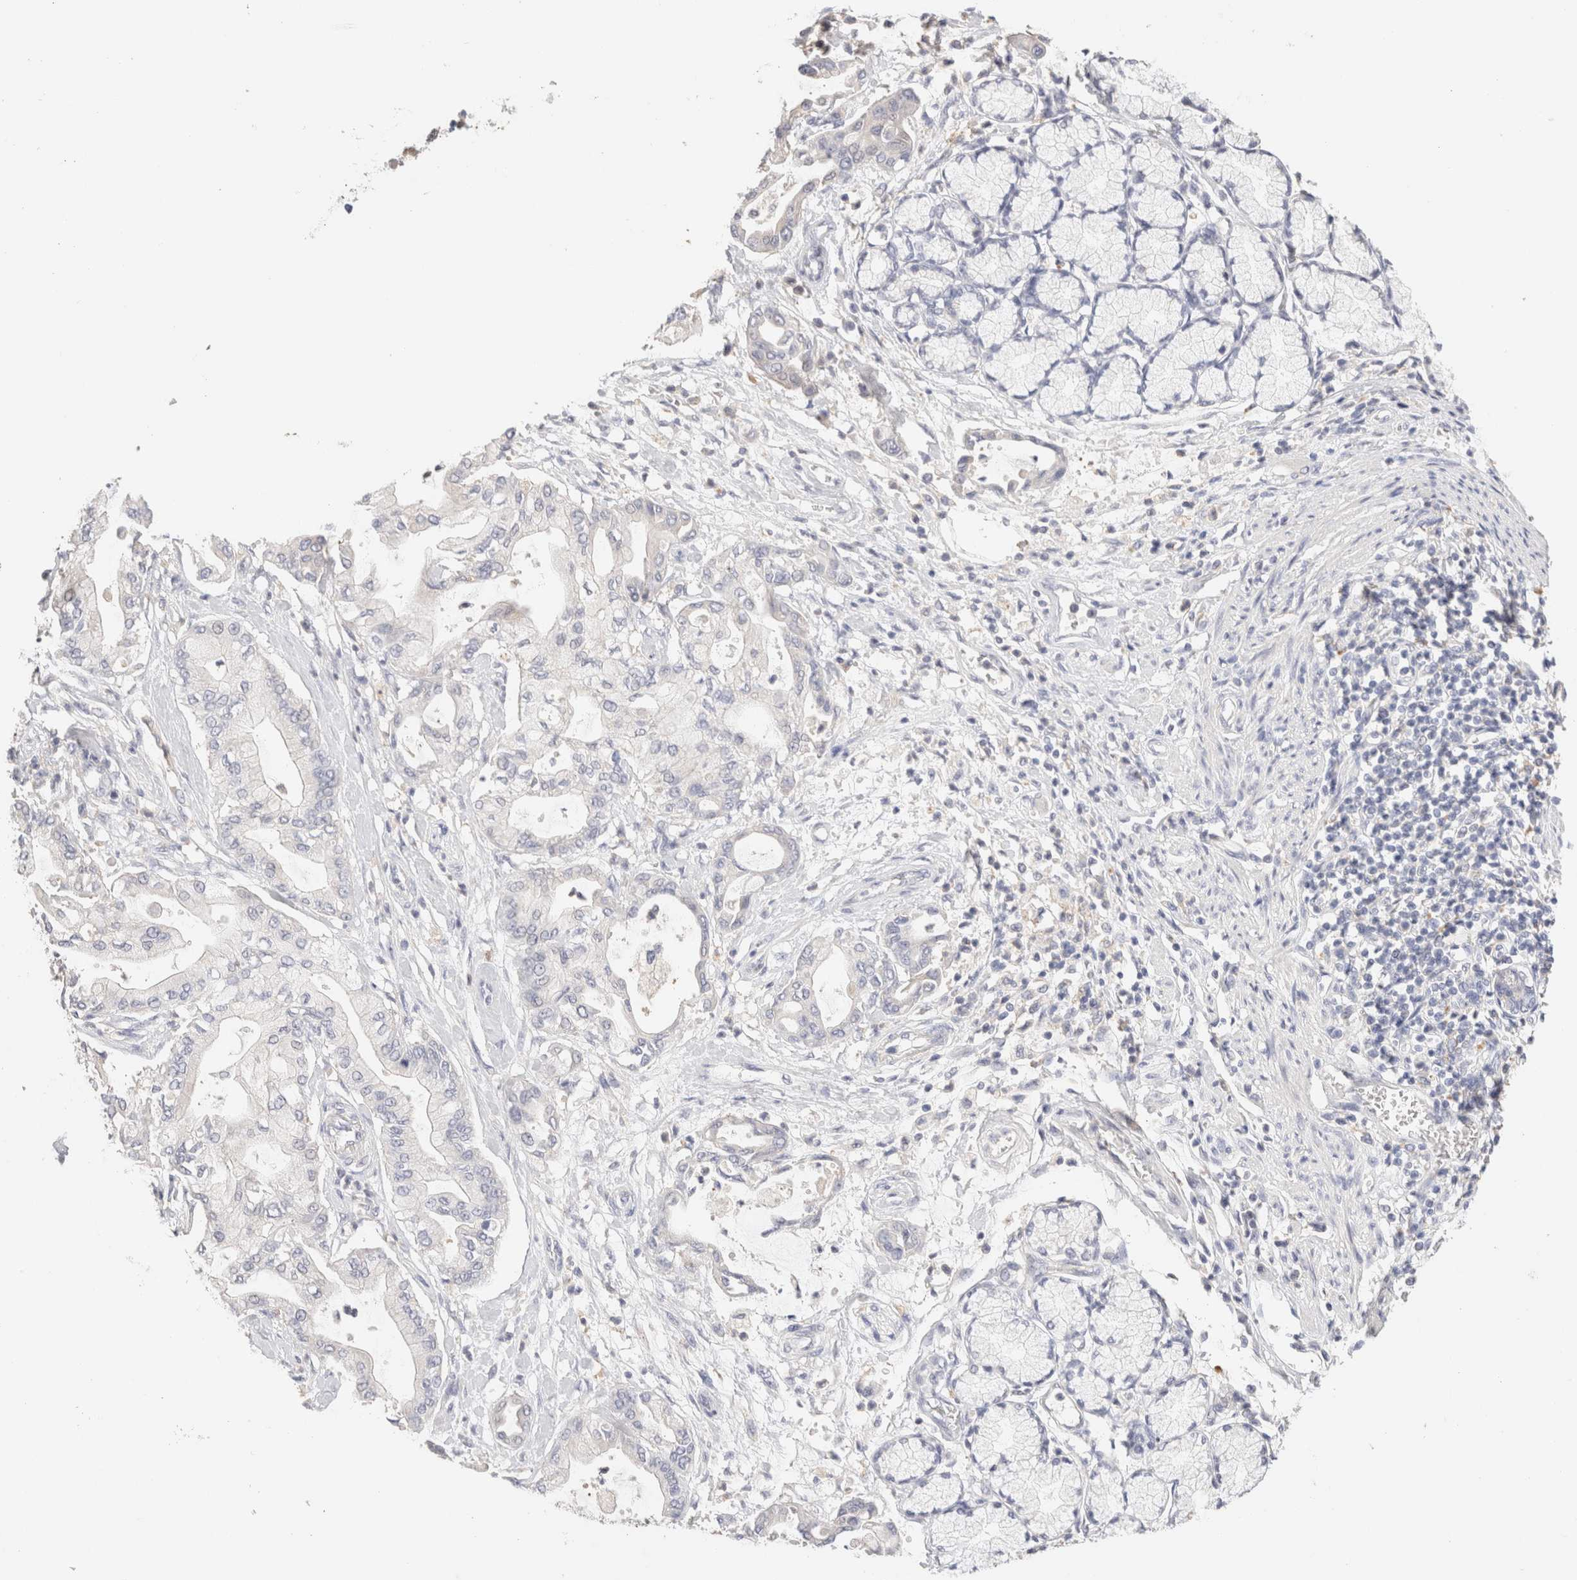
{"staining": {"intensity": "negative", "quantity": "none", "location": "none"}, "tissue": "pancreatic cancer", "cell_type": "Tumor cells", "image_type": "cancer", "snomed": [{"axis": "morphology", "description": "Adenocarcinoma, NOS"}, {"axis": "morphology", "description": "Adenocarcinoma, metastatic, NOS"}, {"axis": "topography", "description": "Lymph node"}, {"axis": "topography", "description": "Pancreas"}, {"axis": "topography", "description": "Duodenum"}], "caption": "Immunohistochemistry of human pancreatic cancer (metastatic adenocarcinoma) reveals no expression in tumor cells. (IHC, brightfield microscopy, high magnification).", "gene": "SCGB2A2", "patient": {"sex": "female", "age": 64}}